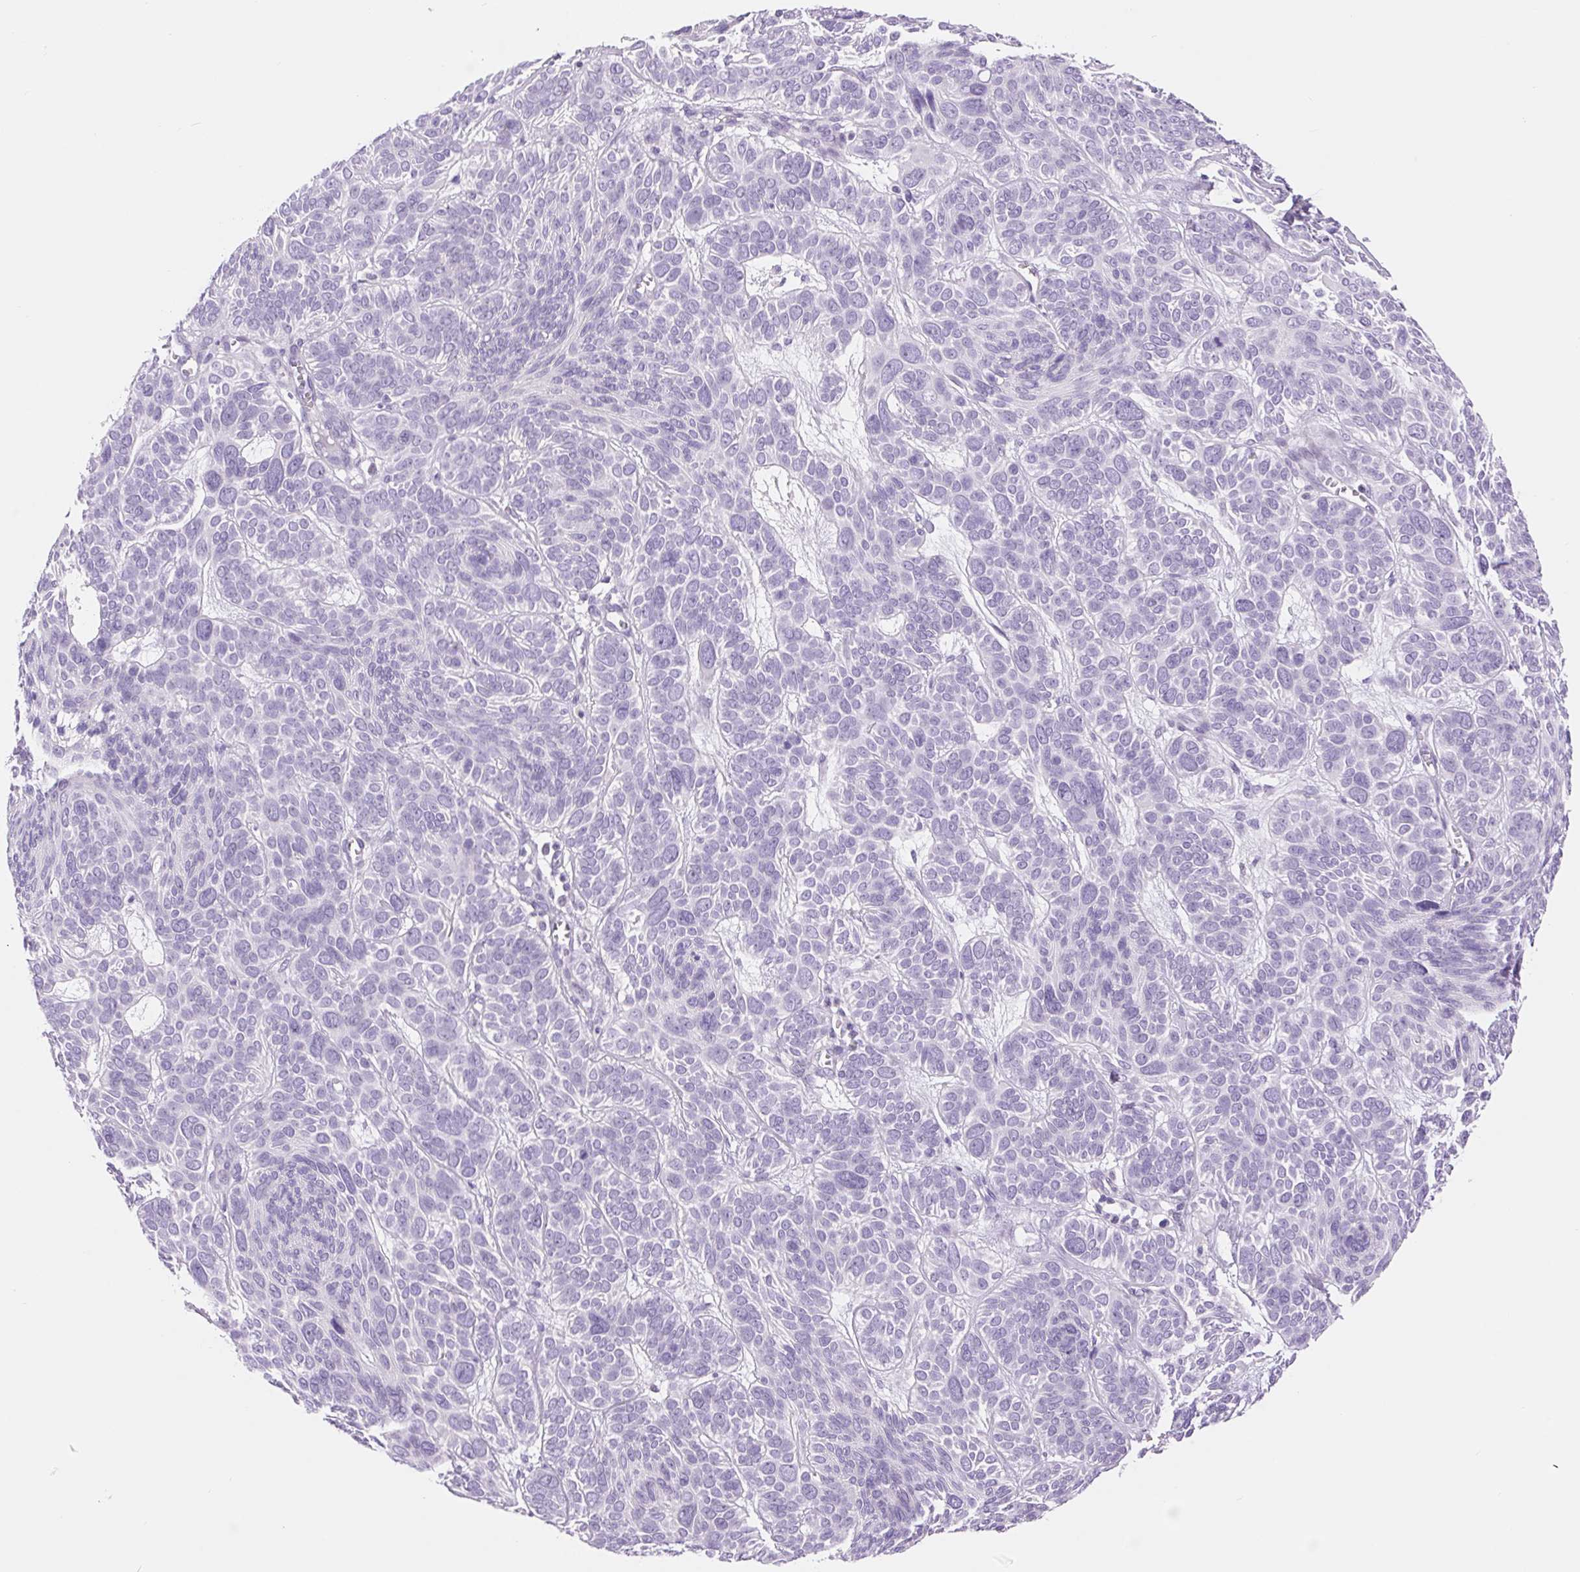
{"staining": {"intensity": "negative", "quantity": "none", "location": "none"}, "tissue": "skin cancer", "cell_type": "Tumor cells", "image_type": "cancer", "snomed": [{"axis": "morphology", "description": "Basal cell carcinoma"}, {"axis": "topography", "description": "Skin"}, {"axis": "topography", "description": "Skin of face"}], "caption": "An immunohistochemistry image of skin cancer is shown. There is no staining in tumor cells of skin cancer.", "gene": "ASGR2", "patient": {"sex": "male", "age": 73}}